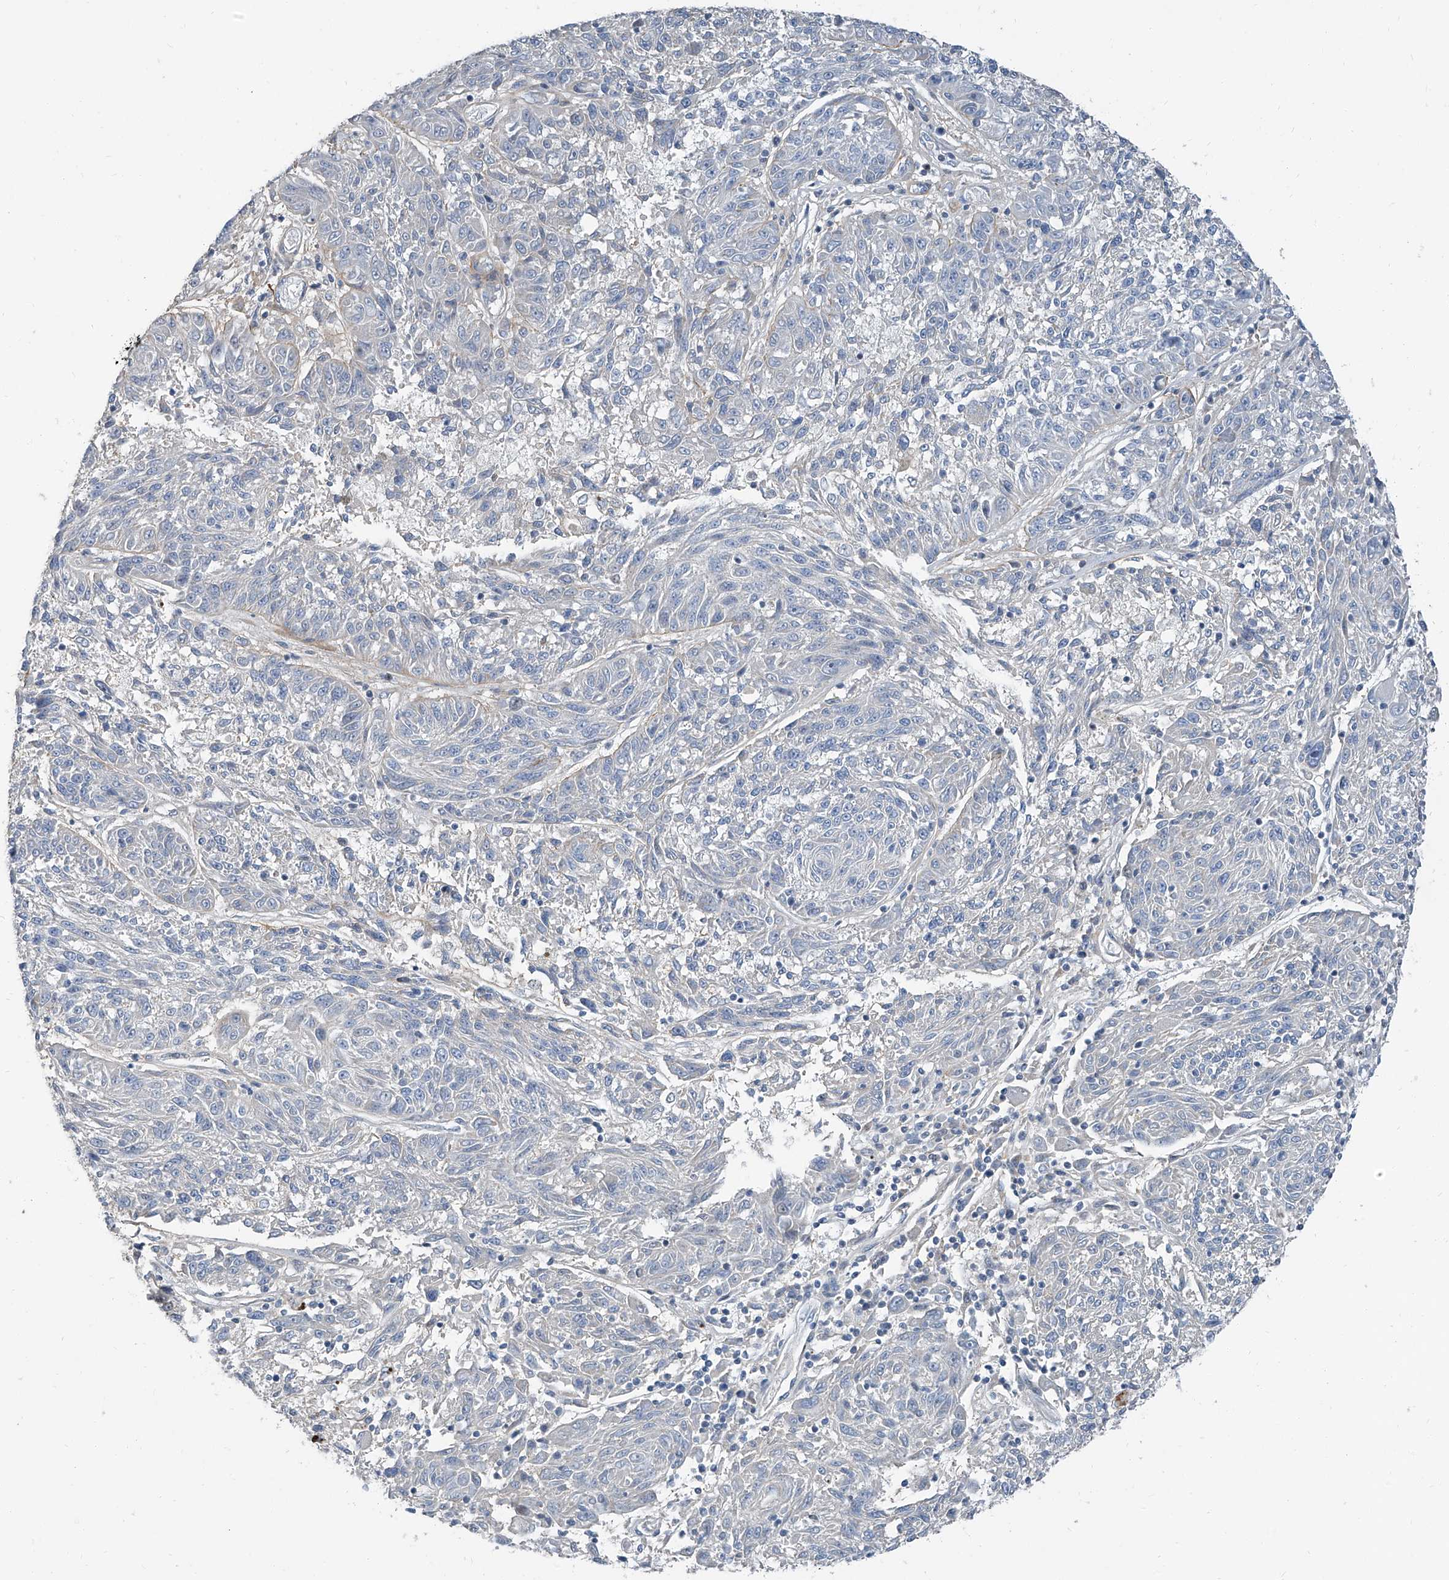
{"staining": {"intensity": "negative", "quantity": "none", "location": "none"}, "tissue": "melanoma", "cell_type": "Tumor cells", "image_type": "cancer", "snomed": [{"axis": "morphology", "description": "Malignant melanoma, NOS"}, {"axis": "topography", "description": "Skin"}], "caption": "A photomicrograph of human malignant melanoma is negative for staining in tumor cells. (Stains: DAB IHC with hematoxylin counter stain, Microscopy: brightfield microscopy at high magnification).", "gene": "HOXA3", "patient": {"sex": "male", "age": 53}}